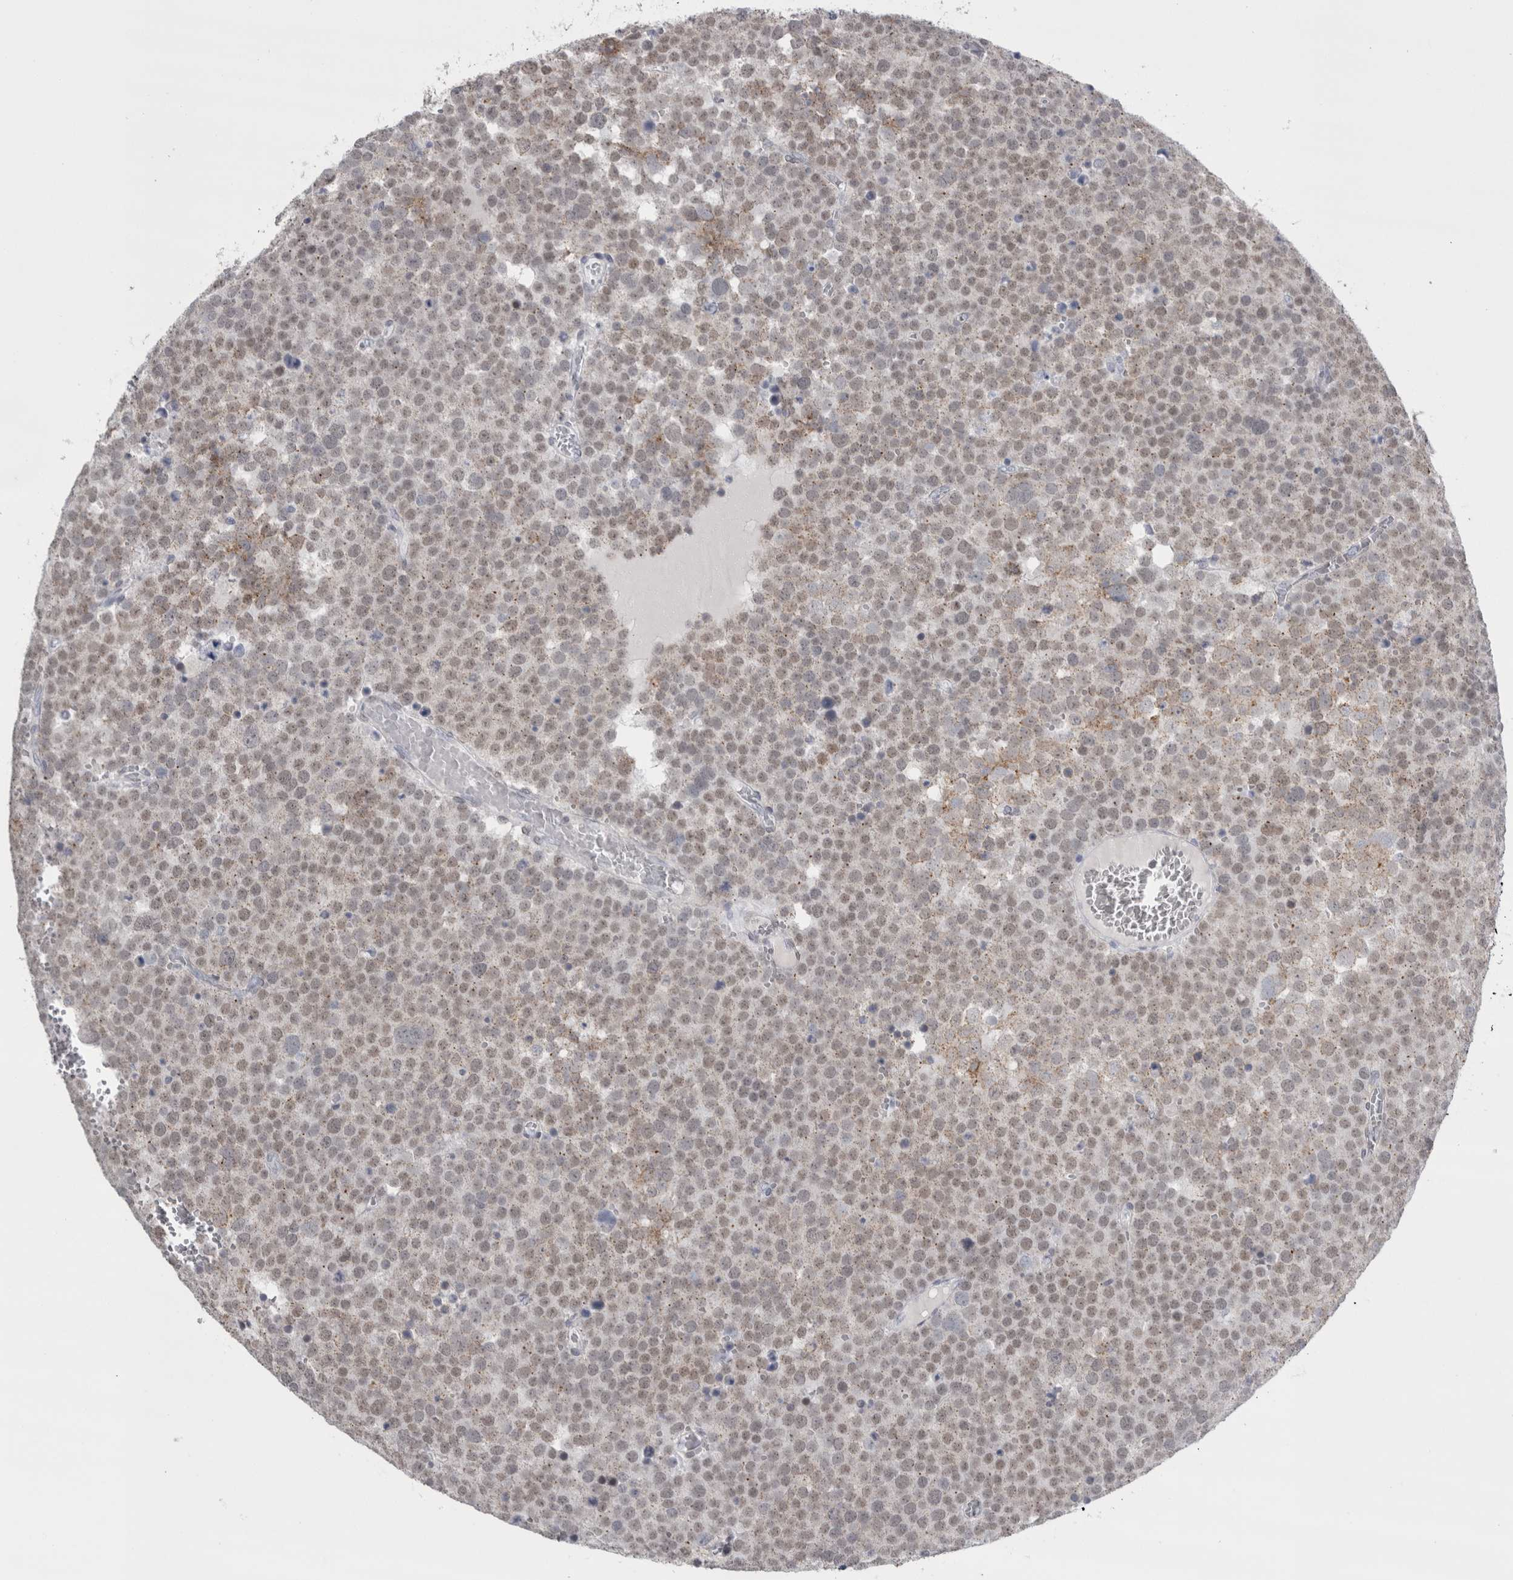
{"staining": {"intensity": "negative", "quantity": "none", "location": "none"}, "tissue": "testis cancer", "cell_type": "Tumor cells", "image_type": "cancer", "snomed": [{"axis": "morphology", "description": "Seminoma, NOS"}, {"axis": "topography", "description": "Testis"}], "caption": "A high-resolution micrograph shows IHC staining of testis cancer, which reveals no significant expression in tumor cells. (Immunohistochemistry (ihc), brightfield microscopy, high magnification).", "gene": "PLIN1", "patient": {"sex": "male", "age": 71}}